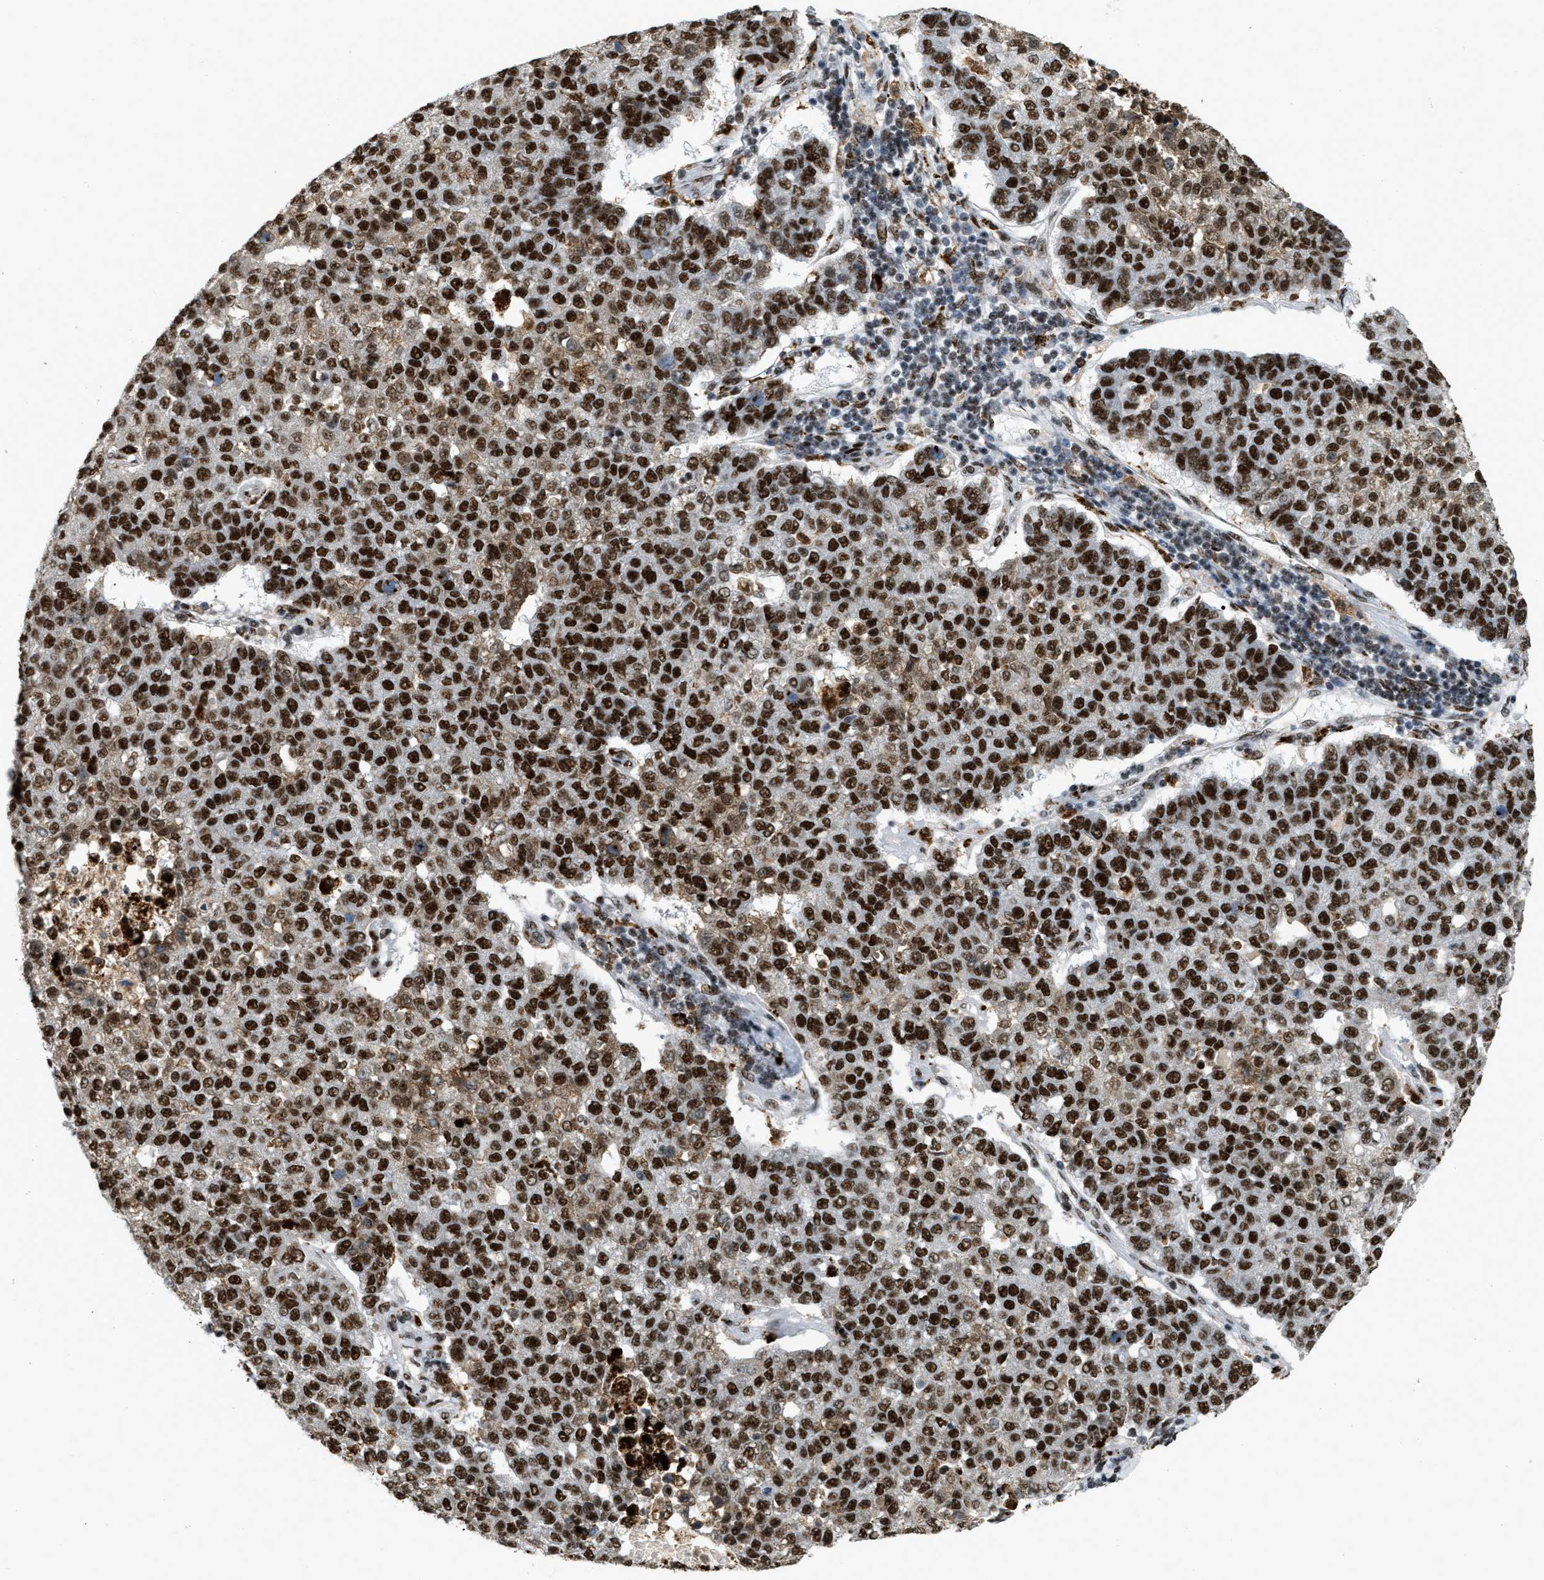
{"staining": {"intensity": "strong", "quantity": ">75%", "location": "cytoplasmic/membranous,nuclear"}, "tissue": "pancreatic cancer", "cell_type": "Tumor cells", "image_type": "cancer", "snomed": [{"axis": "morphology", "description": "Adenocarcinoma, NOS"}, {"axis": "topography", "description": "Pancreas"}], "caption": "This is a micrograph of immunohistochemistry (IHC) staining of pancreatic adenocarcinoma, which shows strong expression in the cytoplasmic/membranous and nuclear of tumor cells.", "gene": "NUMA1", "patient": {"sex": "female", "age": 61}}